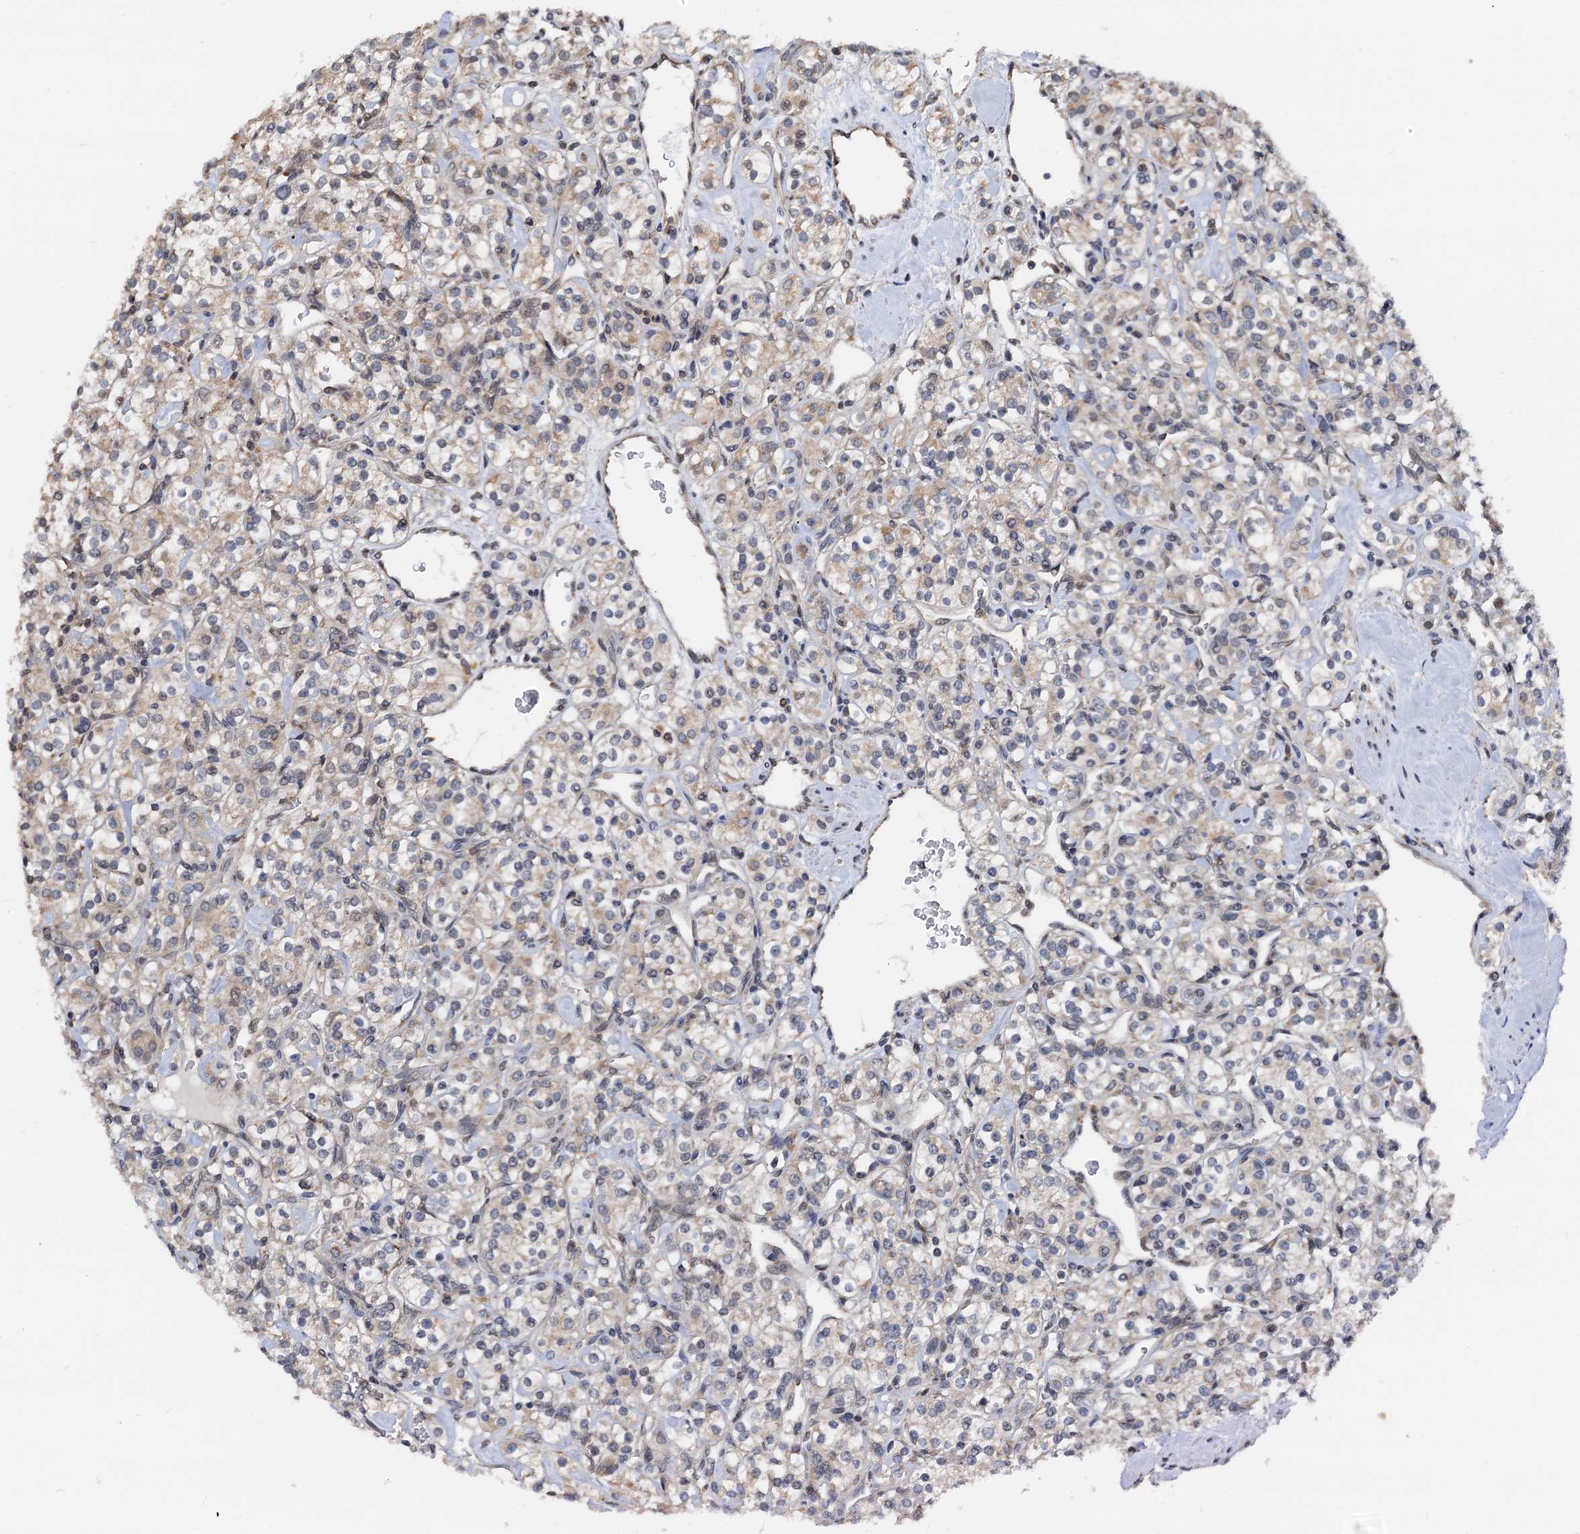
{"staining": {"intensity": "weak", "quantity": "25%-75%", "location": "cytoplasmic/membranous"}, "tissue": "renal cancer", "cell_type": "Tumor cells", "image_type": "cancer", "snomed": [{"axis": "morphology", "description": "Adenocarcinoma, NOS"}, {"axis": "topography", "description": "Kidney"}], "caption": "Human renal adenocarcinoma stained with a brown dye displays weak cytoplasmic/membranous positive staining in about 25%-75% of tumor cells.", "gene": "MCMBP", "patient": {"sex": "male", "age": 77}}